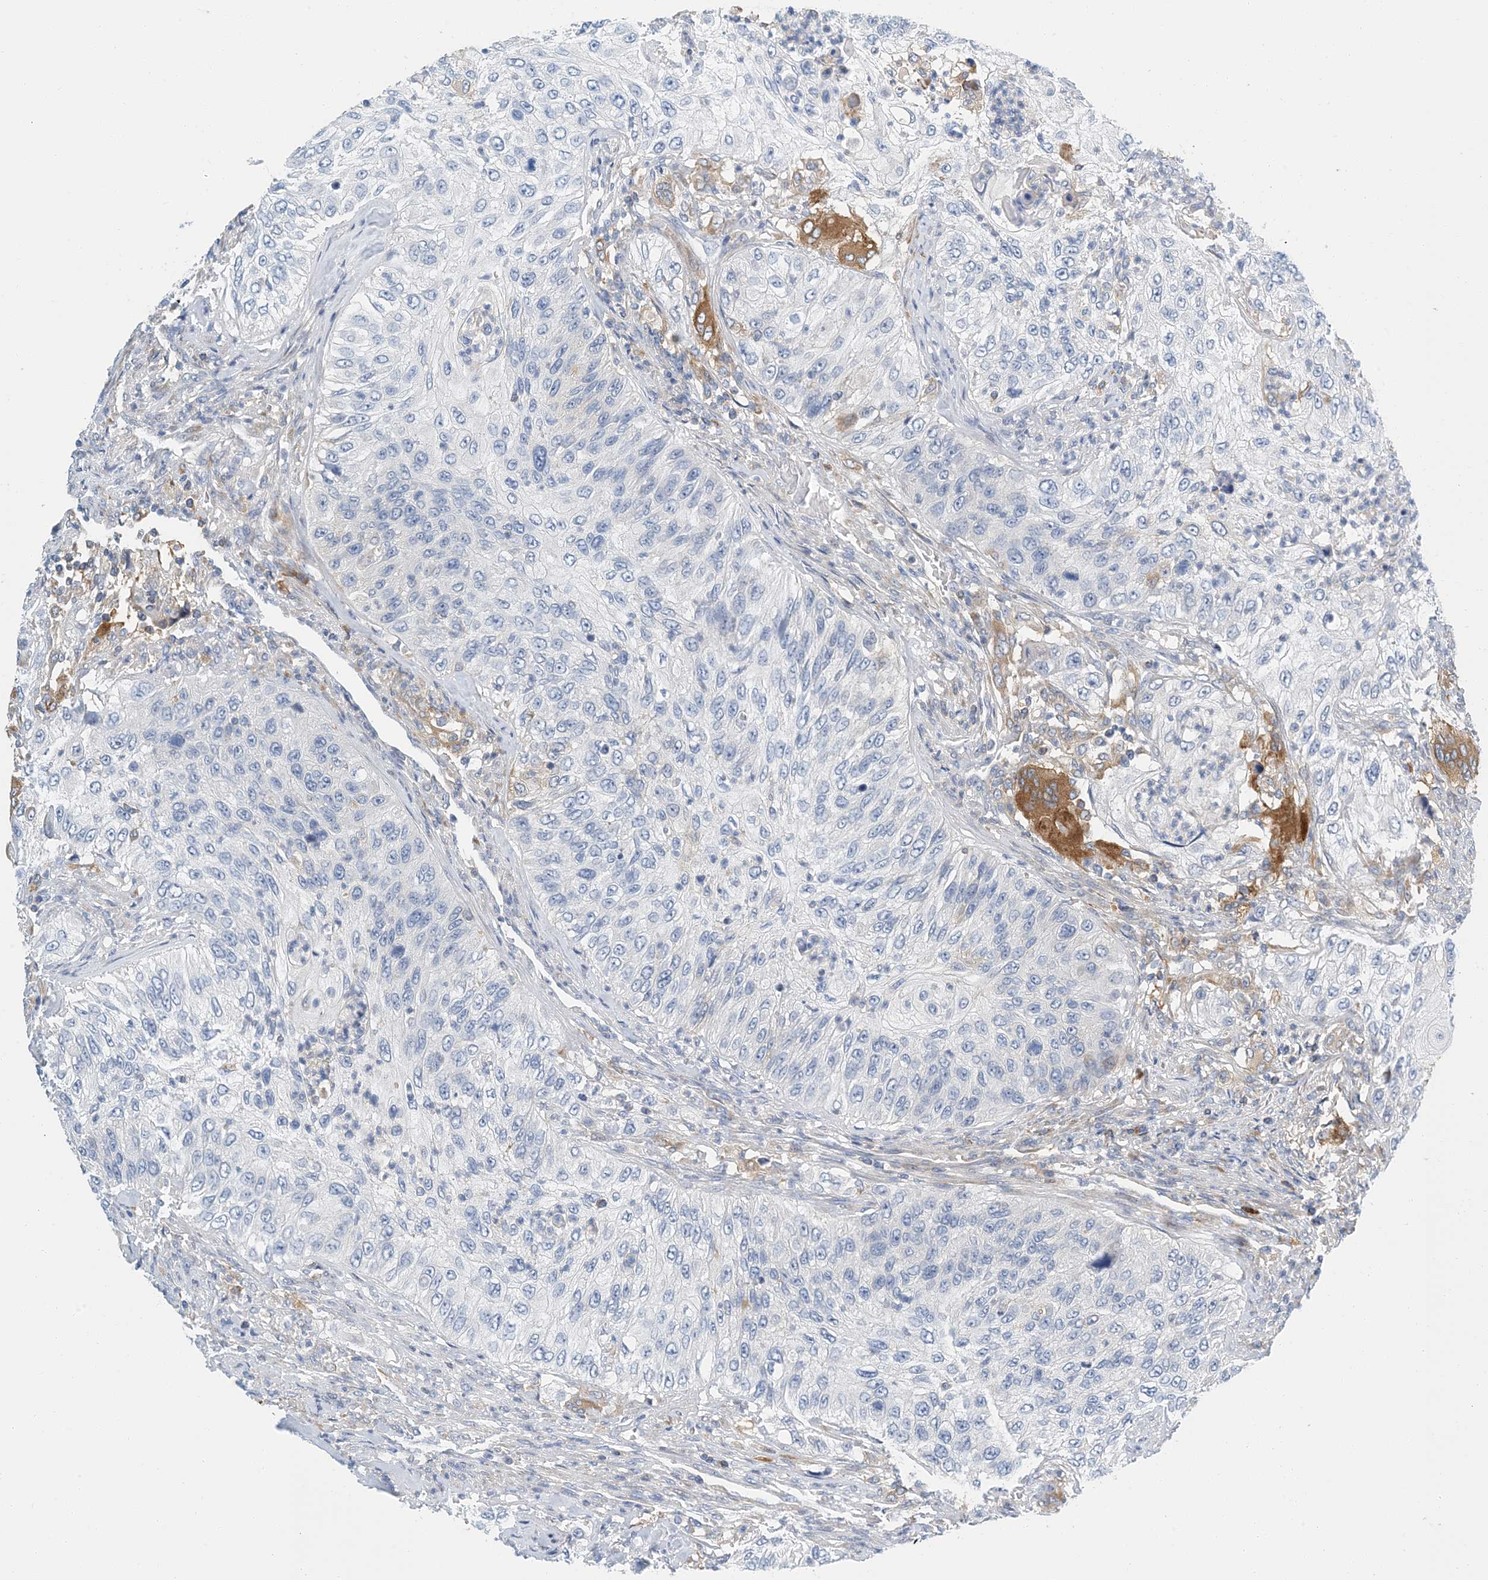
{"staining": {"intensity": "negative", "quantity": "none", "location": "none"}, "tissue": "urothelial cancer", "cell_type": "Tumor cells", "image_type": "cancer", "snomed": [{"axis": "morphology", "description": "Urothelial carcinoma, High grade"}, {"axis": "topography", "description": "Urinary bladder"}], "caption": "High magnification brightfield microscopy of urothelial carcinoma (high-grade) stained with DAB (brown) and counterstained with hematoxylin (blue): tumor cells show no significant staining. (DAB immunohistochemistry, high magnification).", "gene": "PCDHA2", "patient": {"sex": "female", "age": 60}}